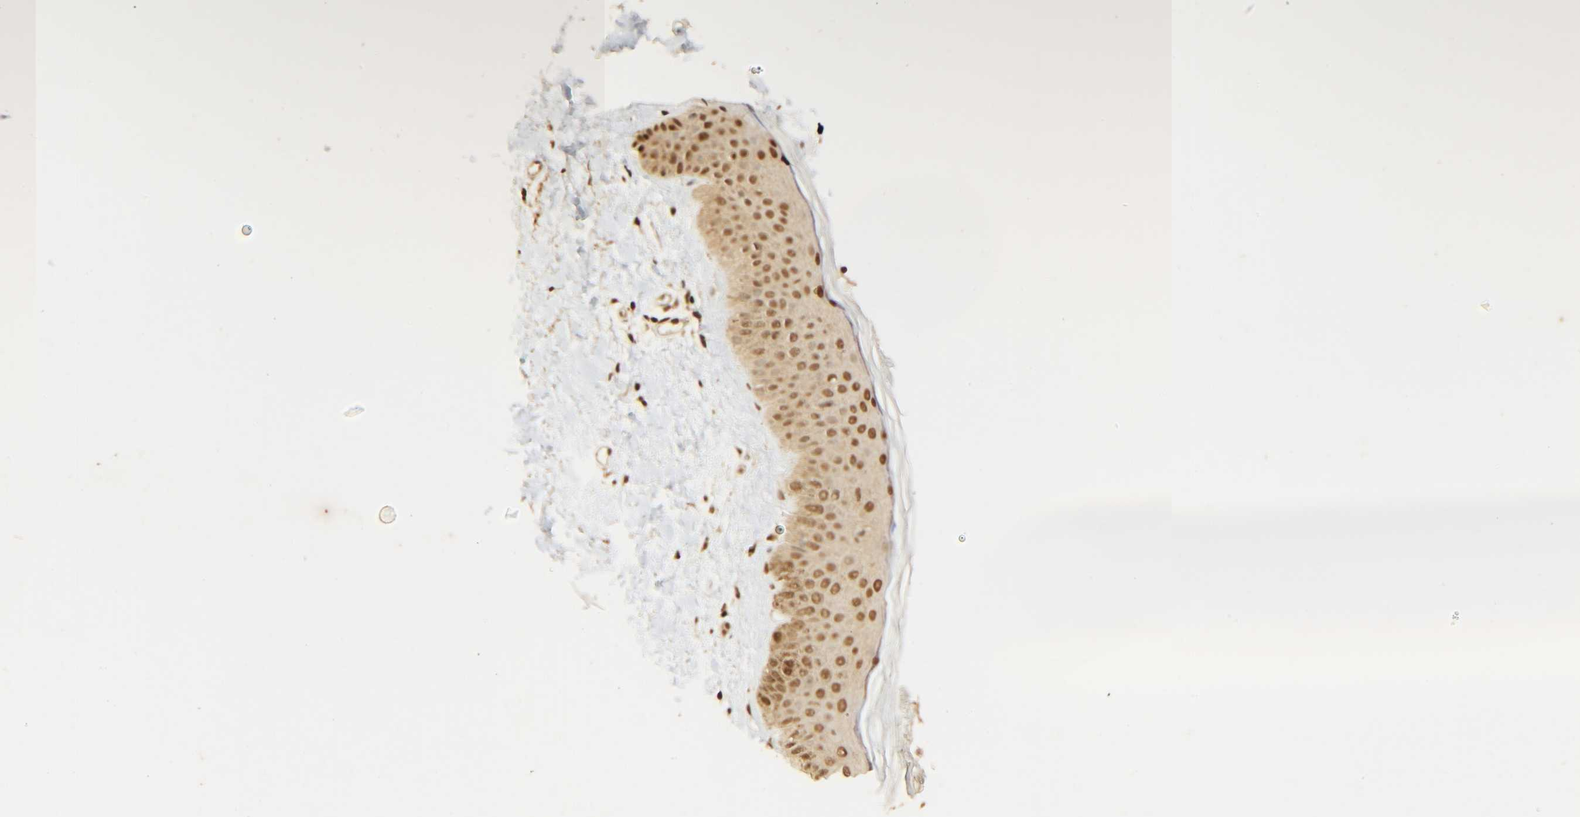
{"staining": {"intensity": "moderate", "quantity": ">75%", "location": "cytoplasmic/membranous,nuclear"}, "tissue": "skin", "cell_type": "Fibroblasts", "image_type": "normal", "snomed": [{"axis": "morphology", "description": "Normal tissue, NOS"}, {"axis": "topography", "description": "Skin"}], "caption": "Immunohistochemistry (IHC) (DAB (3,3'-diaminobenzidine)) staining of benign skin demonstrates moderate cytoplasmic/membranous,nuclear protein expression in approximately >75% of fibroblasts.", "gene": "UBC", "patient": {"sex": "female", "age": 56}}